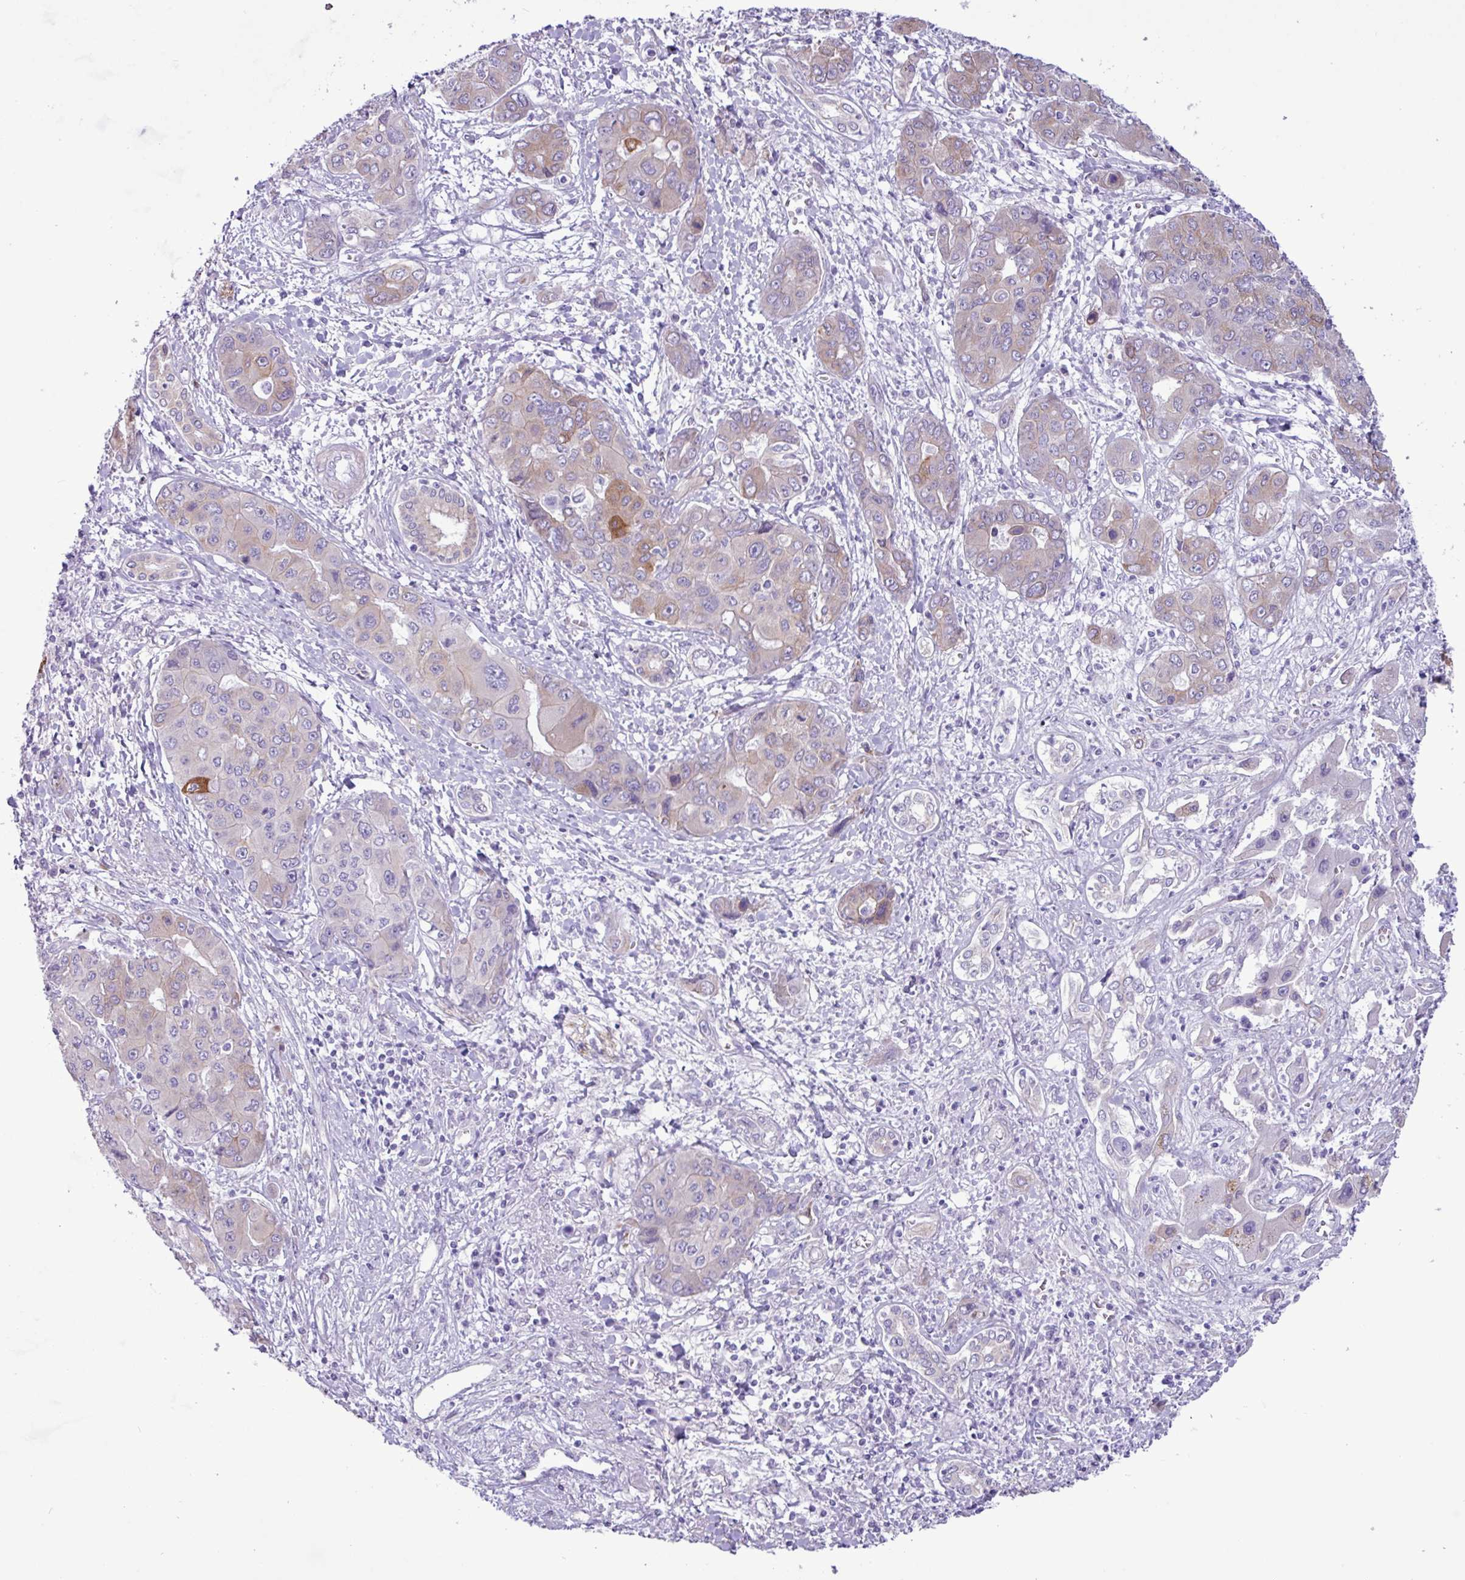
{"staining": {"intensity": "moderate", "quantity": "<25%", "location": "cytoplasmic/membranous"}, "tissue": "liver cancer", "cell_type": "Tumor cells", "image_type": "cancer", "snomed": [{"axis": "morphology", "description": "Cholangiocarcinoma"}, {"axis": "topography", "description": "Liver"}], "caption": "Protein staining of liver cancer tissue displays moderate cytoplasmic/membranous positivity in approximately <25% of tumor cells. (Stains: DAB in brown, nuclei in blue, Microscopy: brightfield microscopy at high magnification).", "gene": "SLC38A1", "patient": {"sex": "male", "age": 67}}